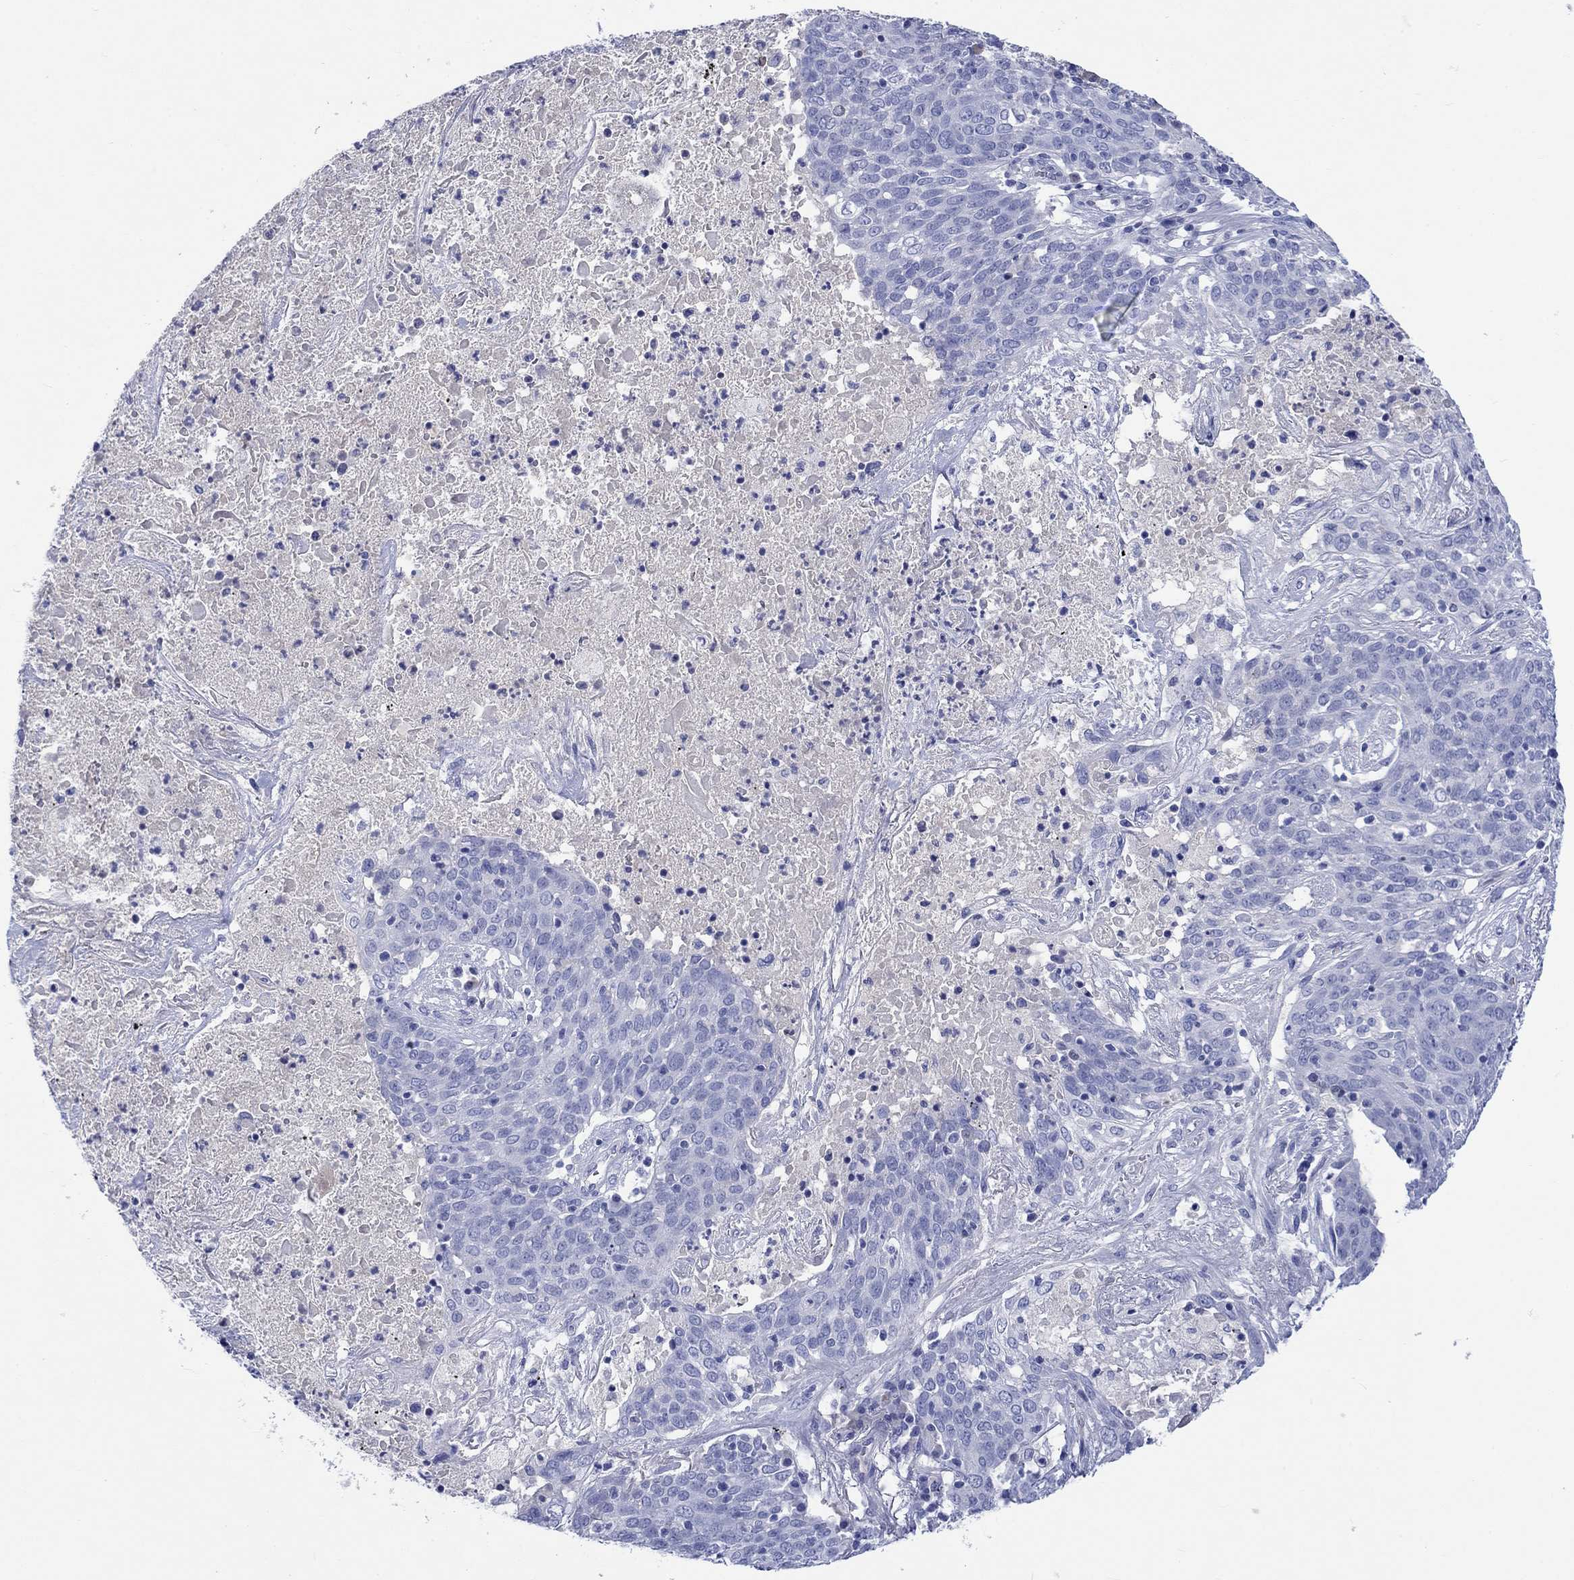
{"staining": {"intensity": "negative", "quantity": "none", "location": "none"}, "tissue": "lung cancer", "cell_type": "Tumor cells", "image_type": "cancer", "snomed": [{"axis": "morphology", "description": "Squamous cell carcinoma, NOS"}, {"axis": "topography", "description": "Lung"}], "caption": "A high-resolution histopathology image shows immunohistochemistry (IHC) staining of lung squamous cell carcinoma, which reveals no significant staining in tumor cells.", "gene": "CACNG3", "patient": {"sex": "male", "age": 82}}